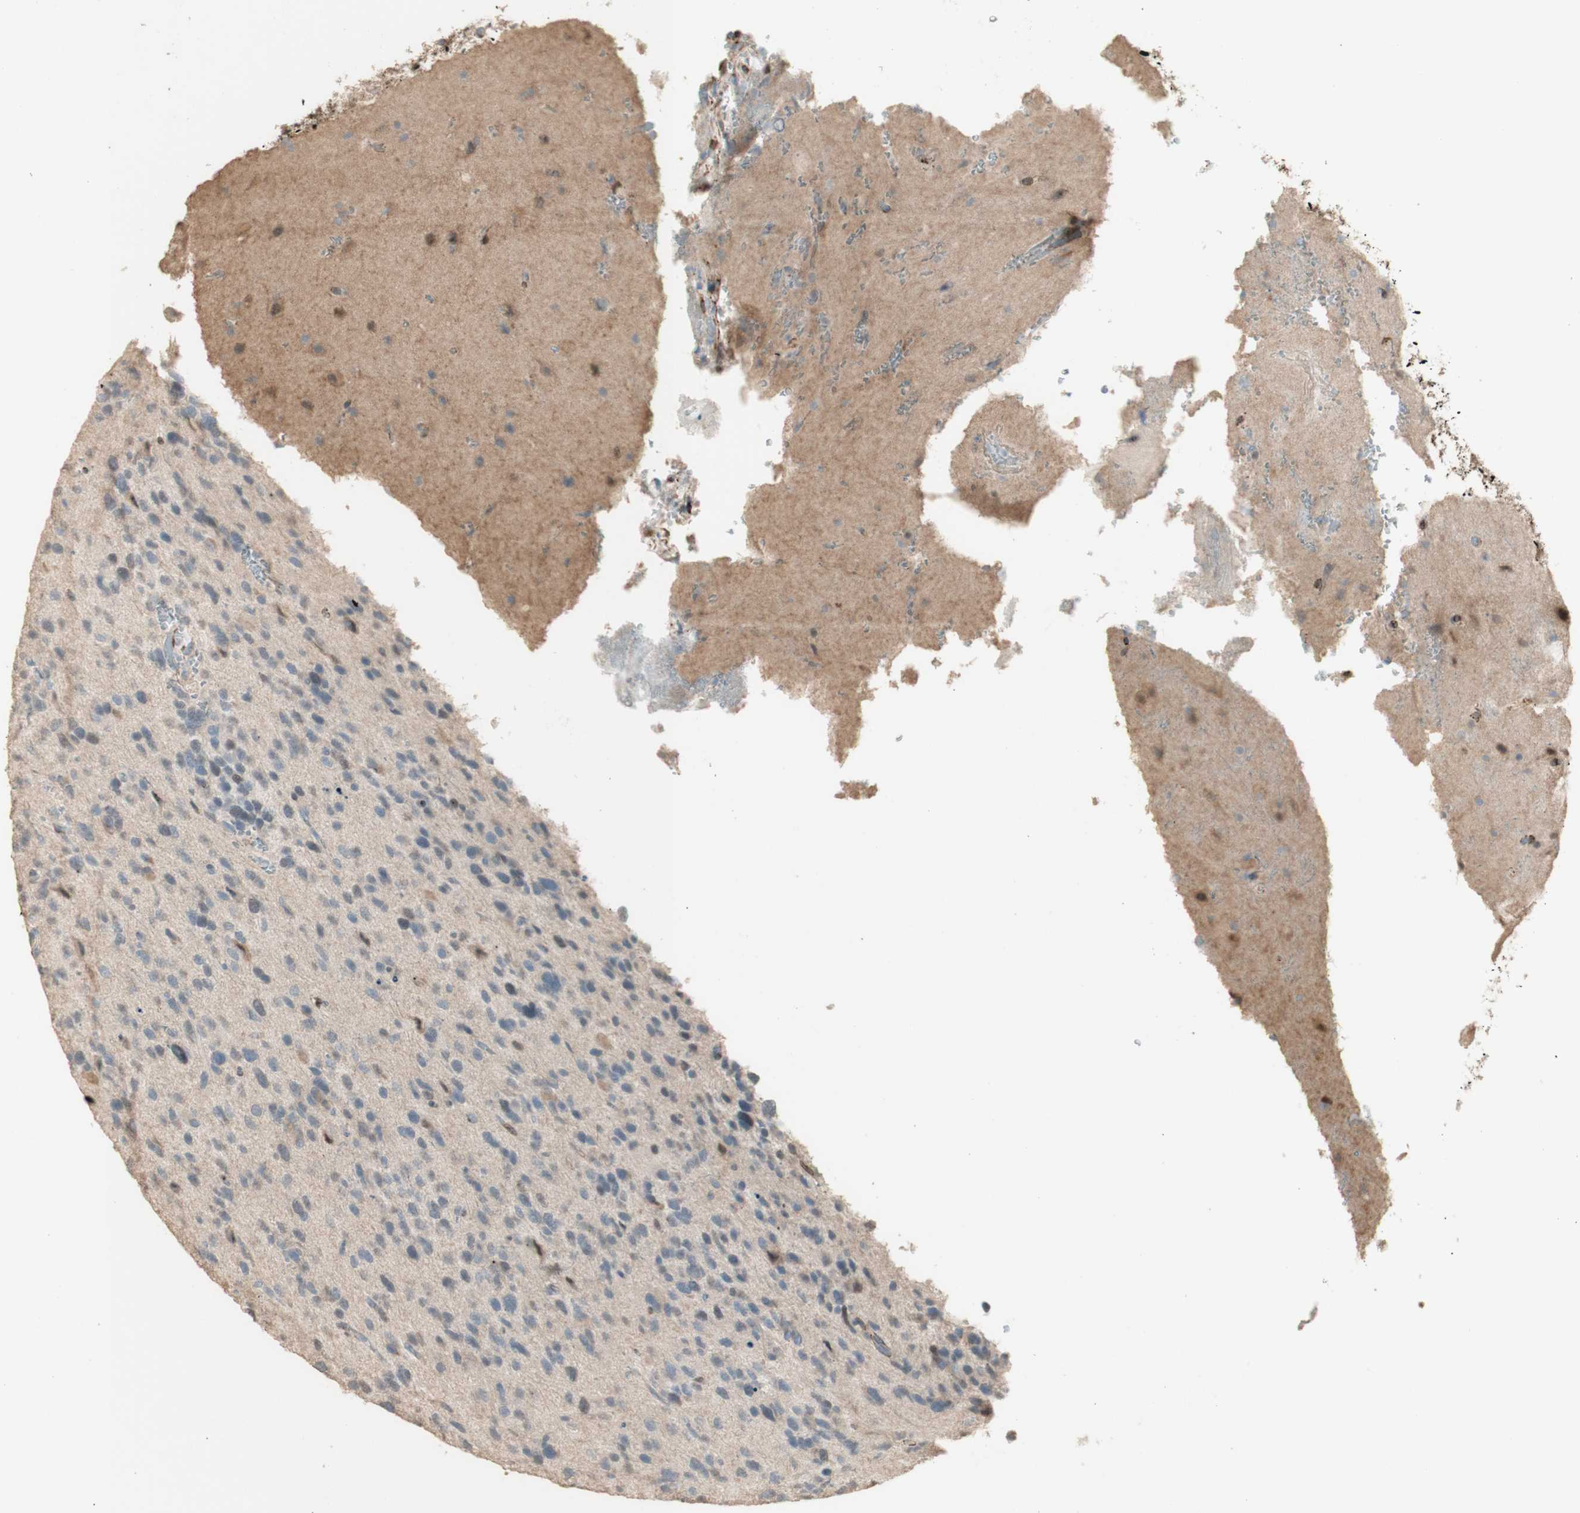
{"staining": {"intensity": "negative", "quantity": "none", "location": "none"}, "tissue": "glioma", "cell_type": "Tumor cells", "image_type": "cancer", "snomed": [{"axis": "morphology", "description": "Glioma, malignant, High grade"}, {"axis": "topography", "description": "Brain"}], "caption": "High magnification brightfield microscopy of glioma stained with DAB (brown) and counterstained with hematoxylin (blue): tumor cells show no significant expression.", "gene": "MUC3A", "patient": {"sex": "female", "age": 58}}